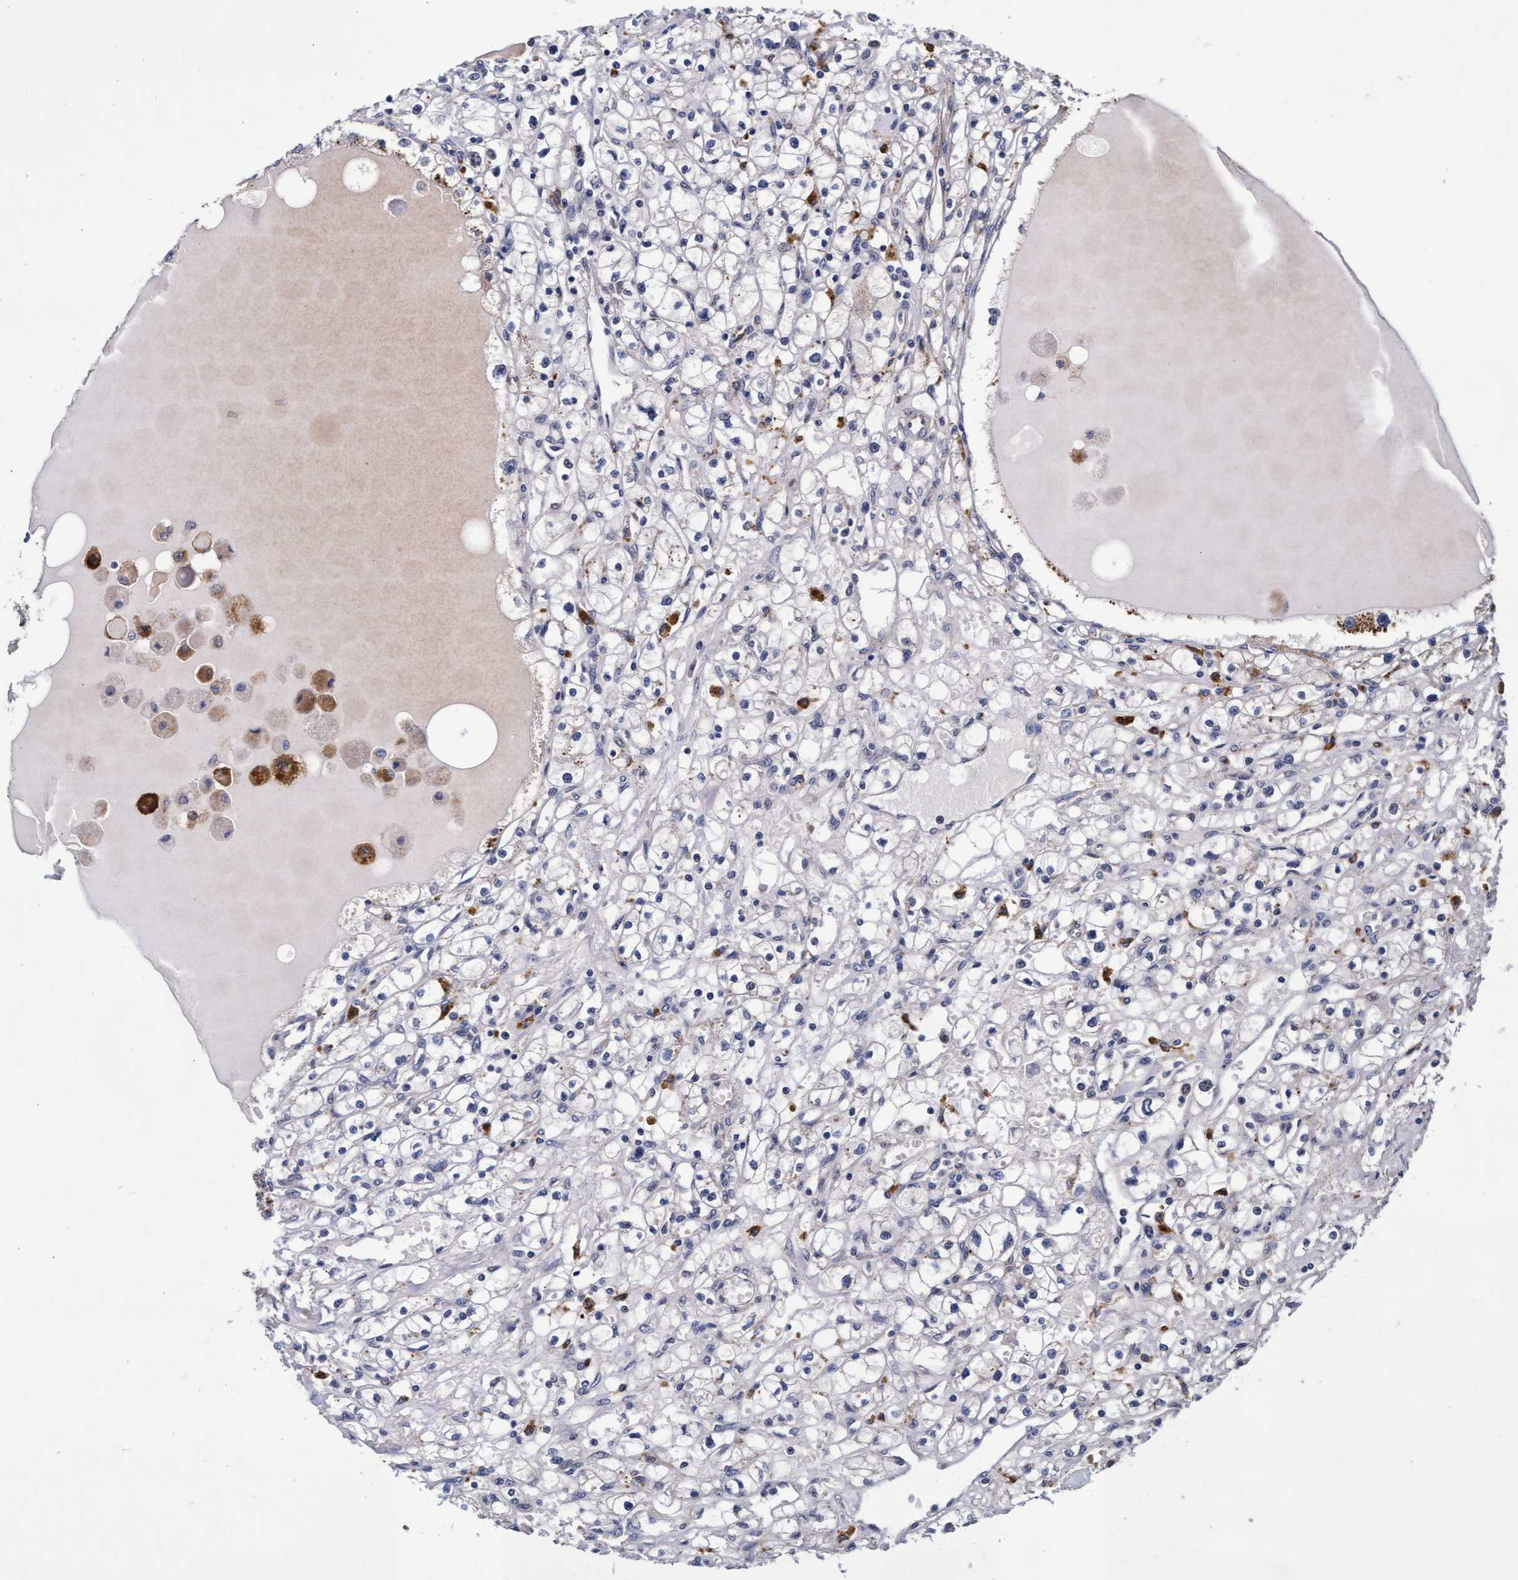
{"staining": {"intensity": "negative", "quantity": "none", "location": "none"}, "tissue": "renal cancer", "cell_type": "Tumor cells", "image_type": "cancer", "snomed": [{"axis": "morphology", "description": "Adenocarcinoma, NOS"}, {"axis": "topography", "description": "Kidney"}], "caption": "There is no significant staining in tumor cells of renal adenocarcinoma. Nuclei are stained in blue.", "gene": "CPQ", "patient": {"sex": "male", "age": 56}}